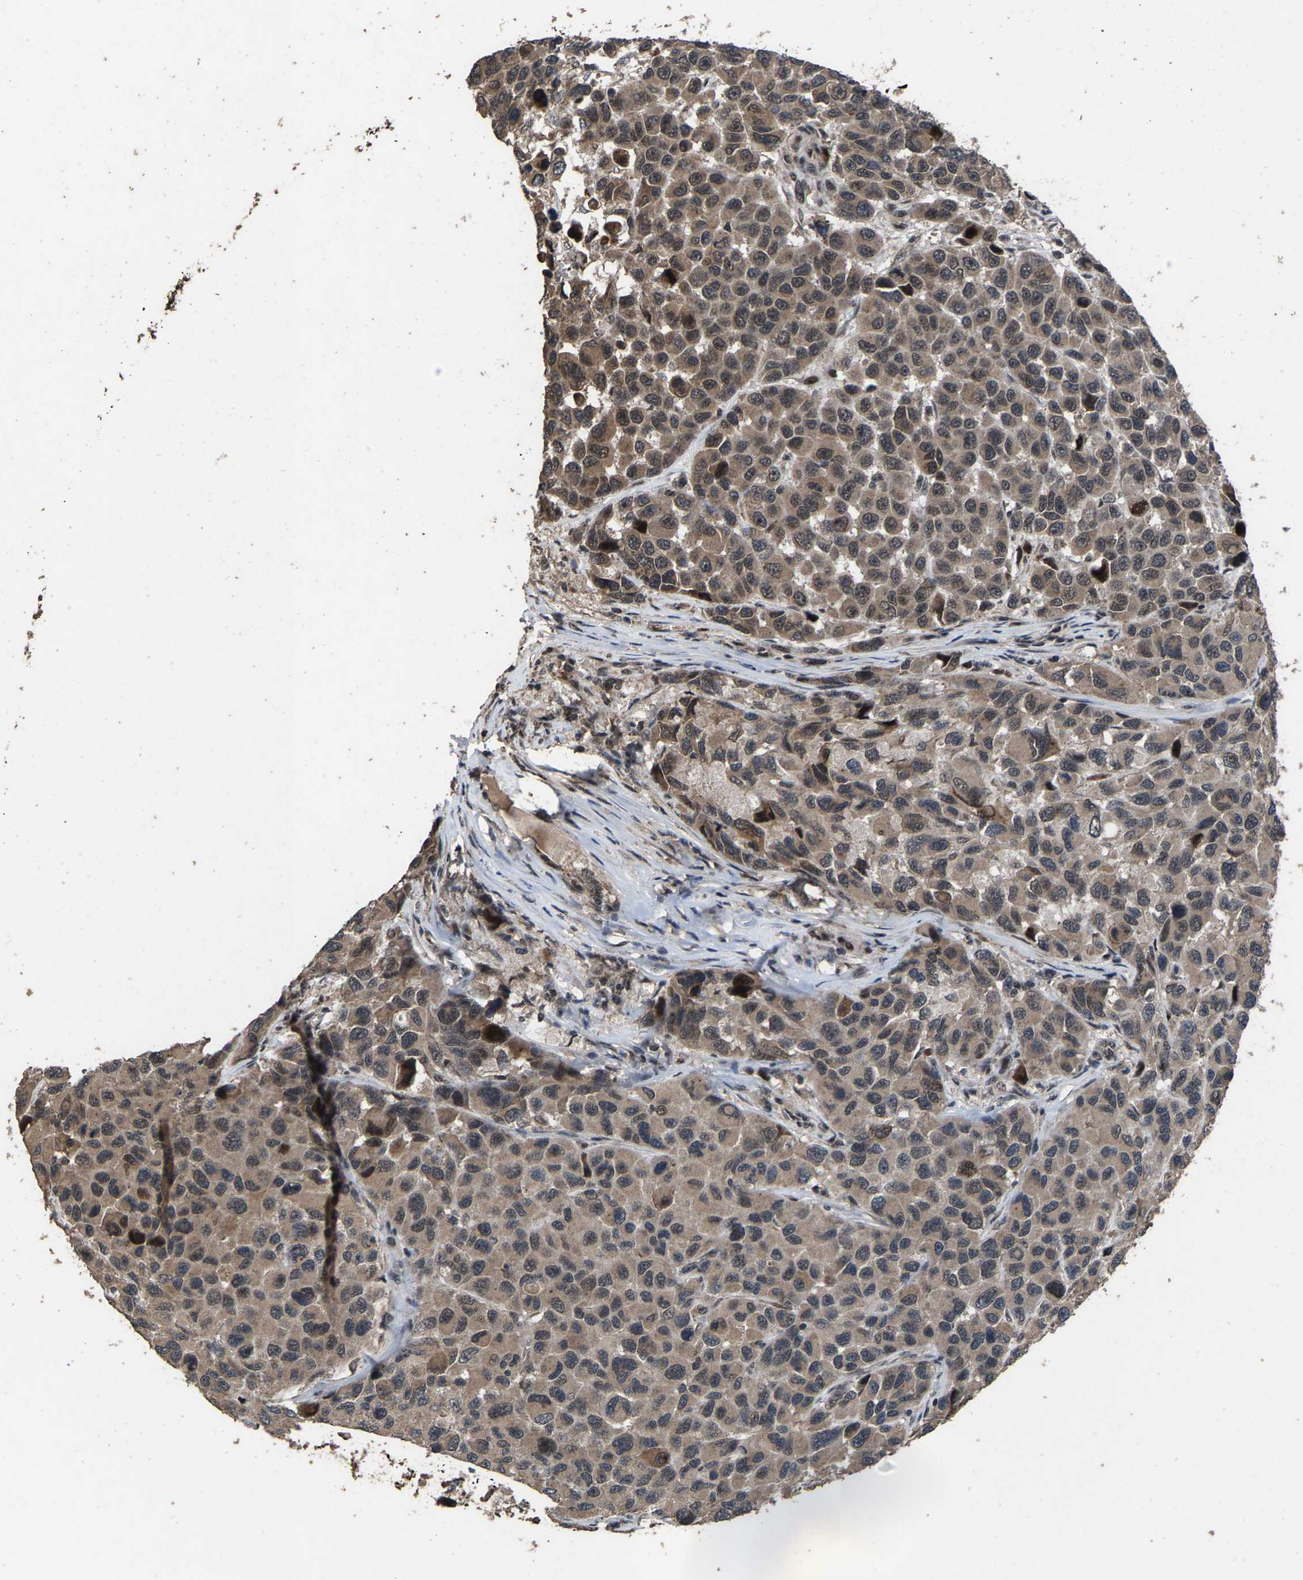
{"staining": {"intensity": "weak", "quantity": ">75%", "location": "cytoplasmic/membranous"}, "tissue": "melanoma", "cell_type": "Tumor cells", "image_type": "cancer", "snomed": [{"axis": "morphology", "description": "Malignant melanoma, NOS"}, {"axis": "topography", "description": "Skin"}], "caption": "Tumor cells display low levels of weak cytoplasmic/membranous staining in about >75% of cells in melanoma.", "gene": "HAUS6", "patient": {"sex": "male", "age": 53}}